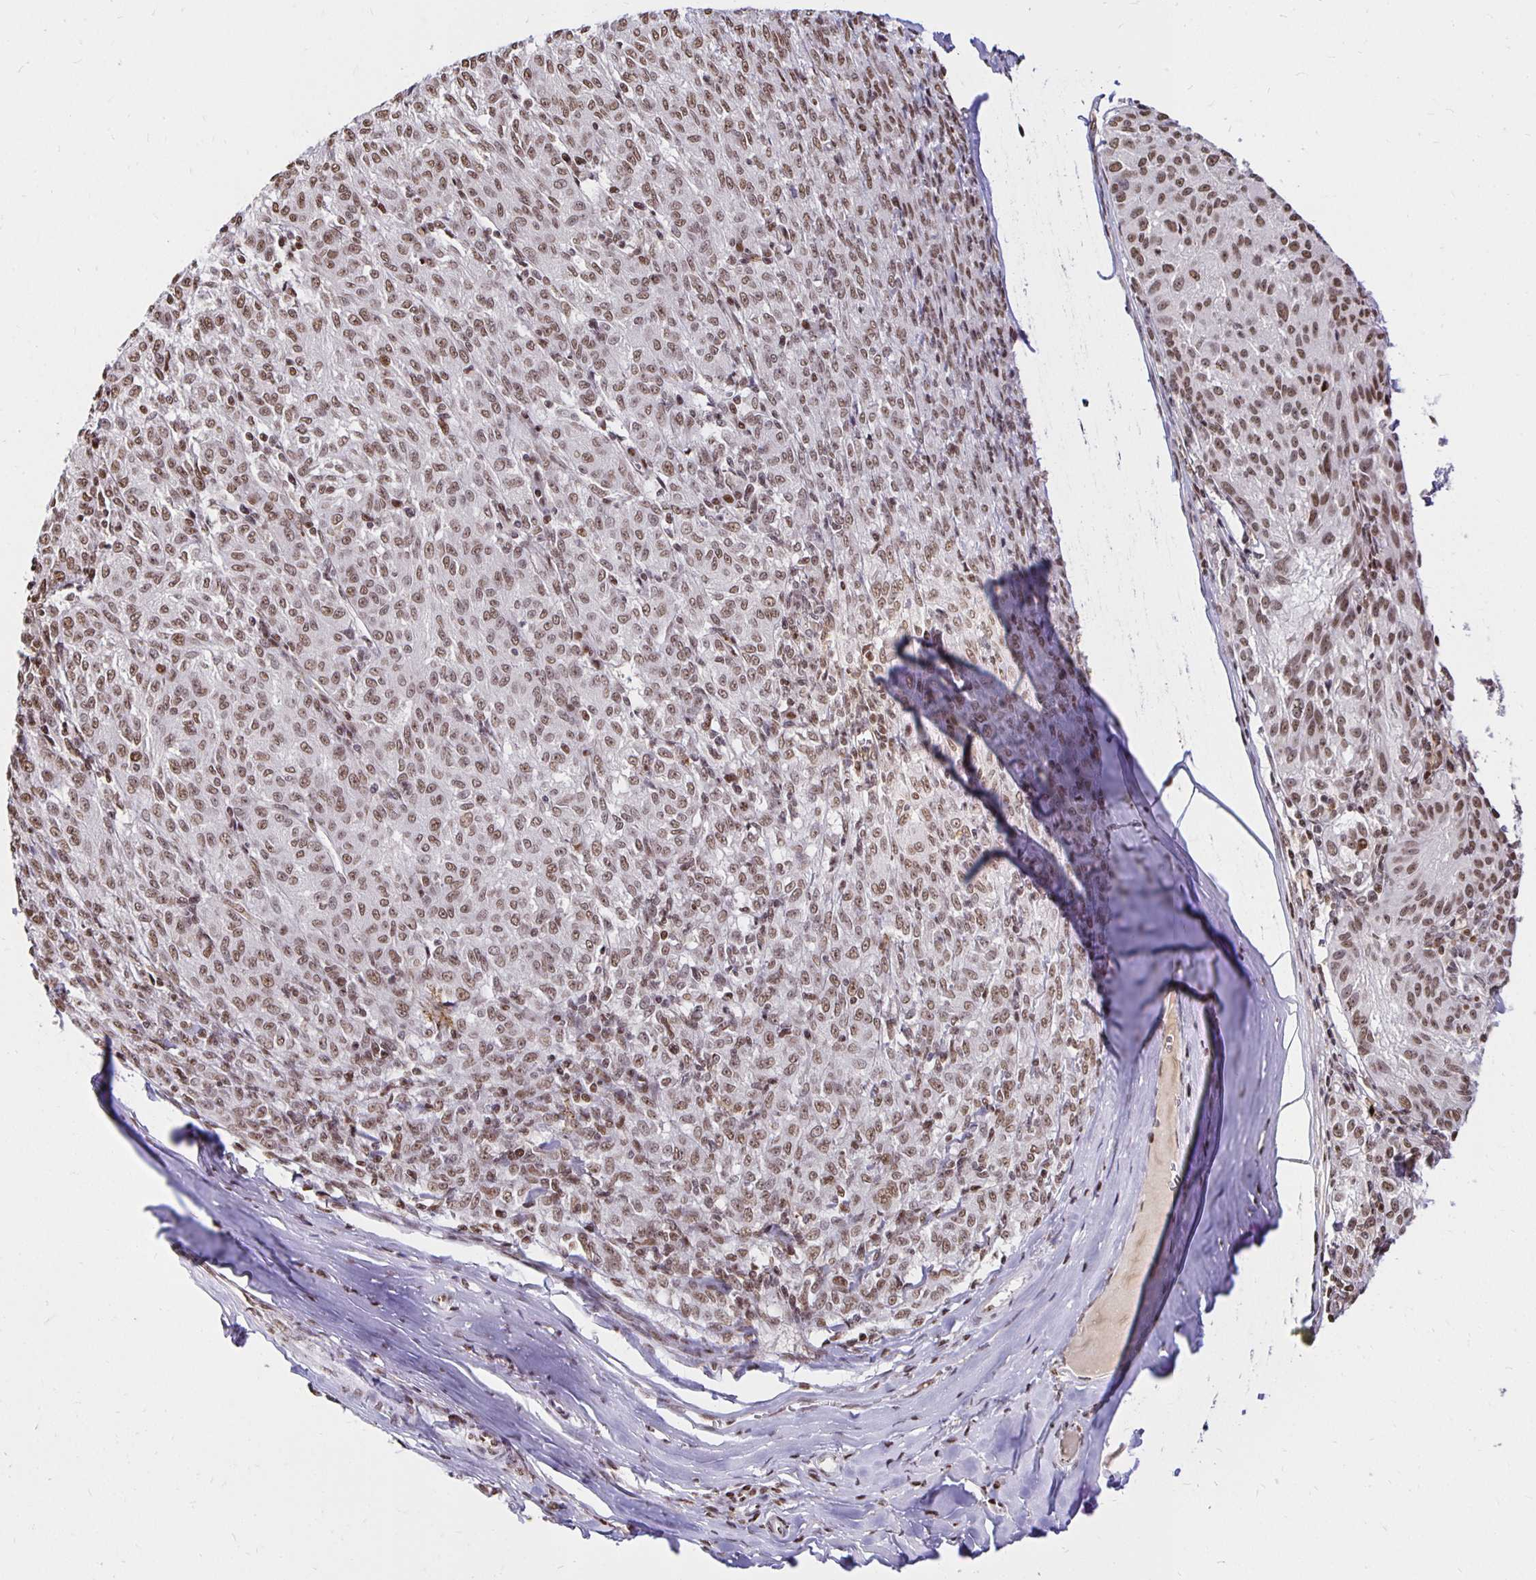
{"staining": {"intensity": "strong", "quantity": ">75%", "location": "nuclear"}, "tissue": "melanoma", "cell_type": "Tumor cells", "image_type": "cancer", "snomed": [{"axis": "morphology", "description": "Malignant melanoma, NOS"}, {"axis": "topography", "description": "Skin"}], "caption": "Melanoma stained with immunohistochemistry (IHC) reveals strong nuclear expression in approximately >75% of tumor cells.", "gene": "ZNF579", "patient": {"sex": "female", "age": 72}}